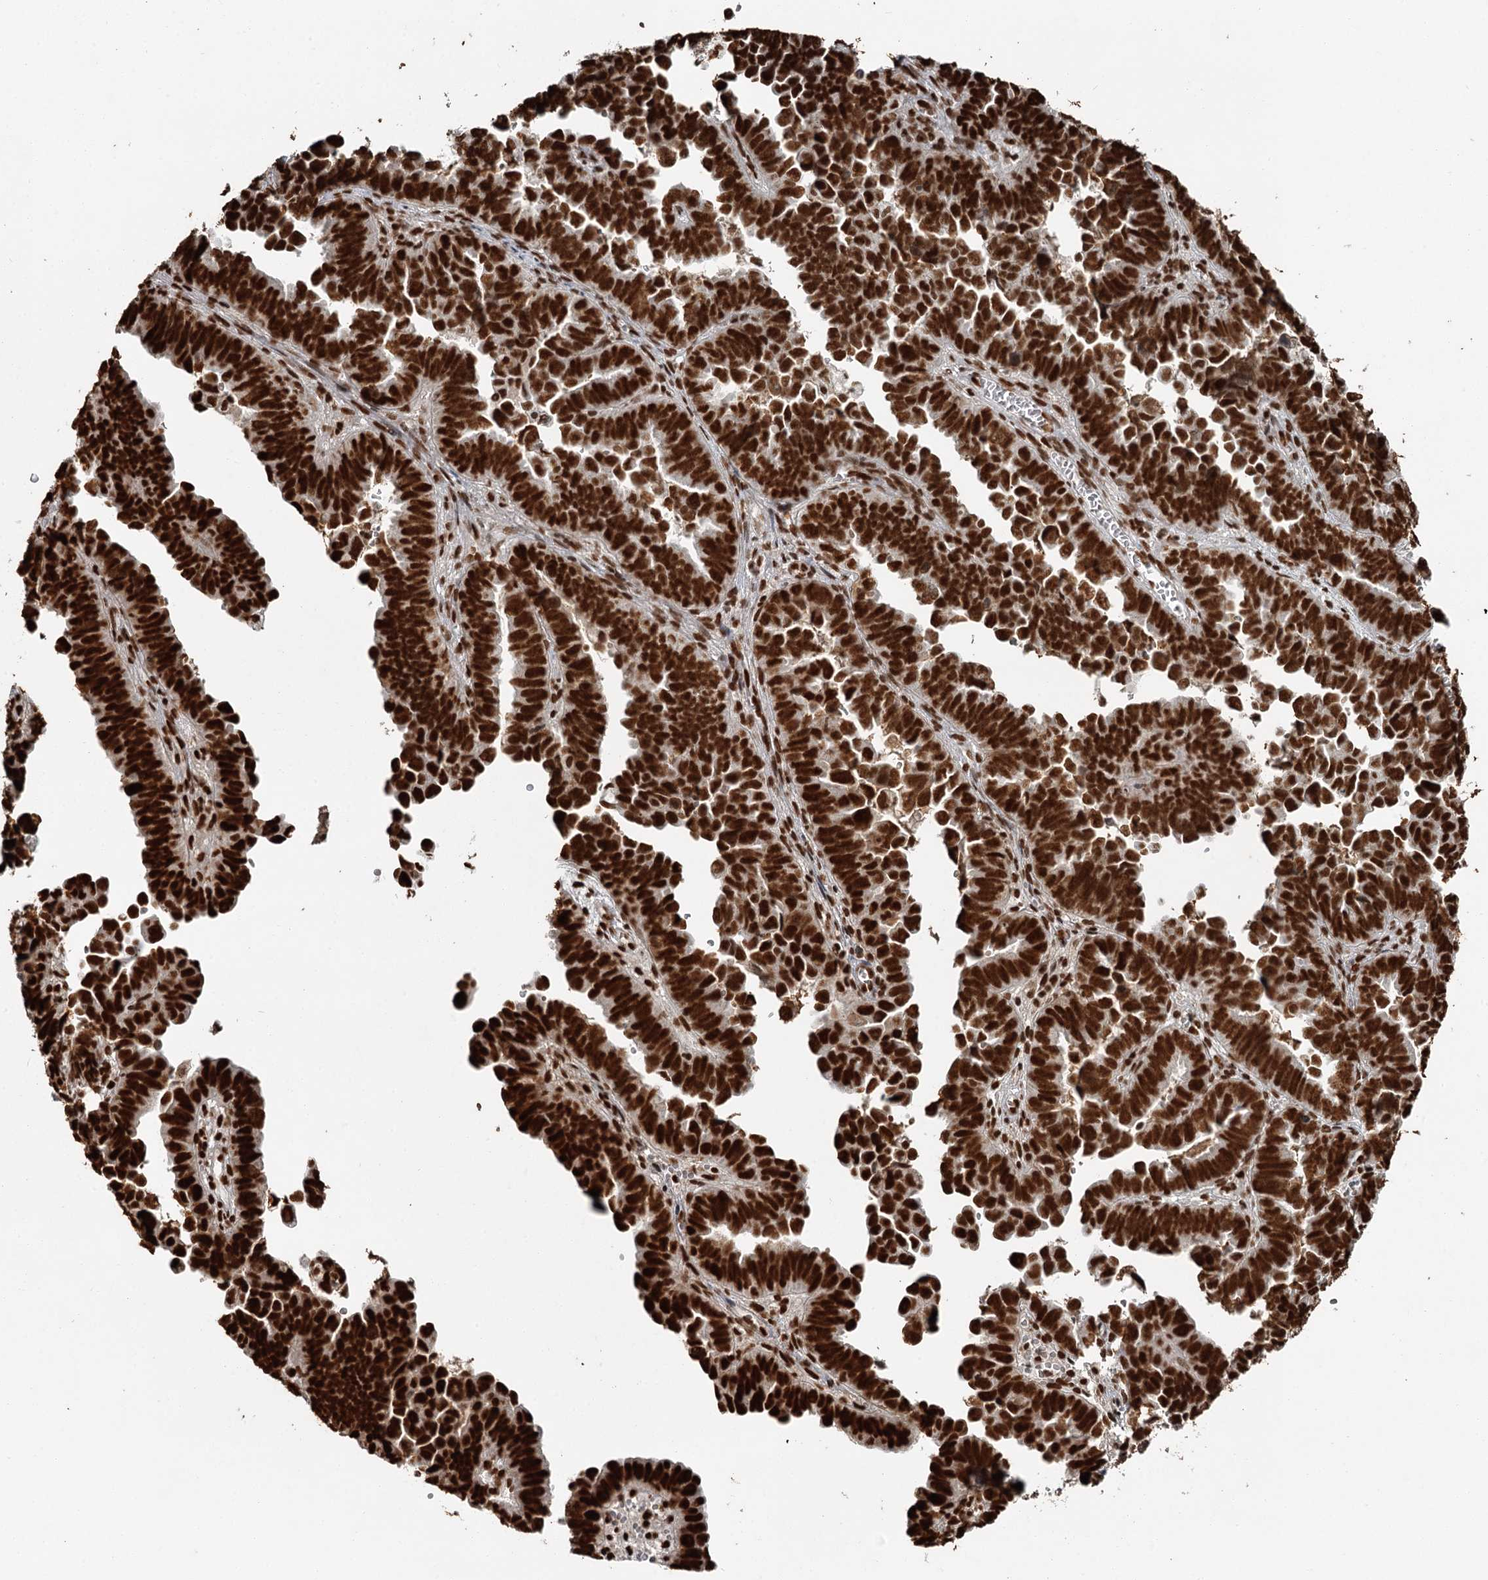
{"staining": {"intensity": "strong", "quantity": ">75%", "location": "nuclear"}, "tissue": "endometrial cancer", "cell_type": "Tumor cells", "image_type": "cancer", "snomed": [{"axis": "morphology", "description": "Adenocarcinoma, NOS"}, {"axis": "topography", "description": "Endometrium"}], "caption": "Protein staining of adenocarcinoma (endometrial) tissue displays strong nuclear expression in approximately >75% of tumor cells. (Brightfield microscopy of DAB IHC at high magnification).", "gene": "RBBP7", "patient": {"sex": "female", "age": 75}}